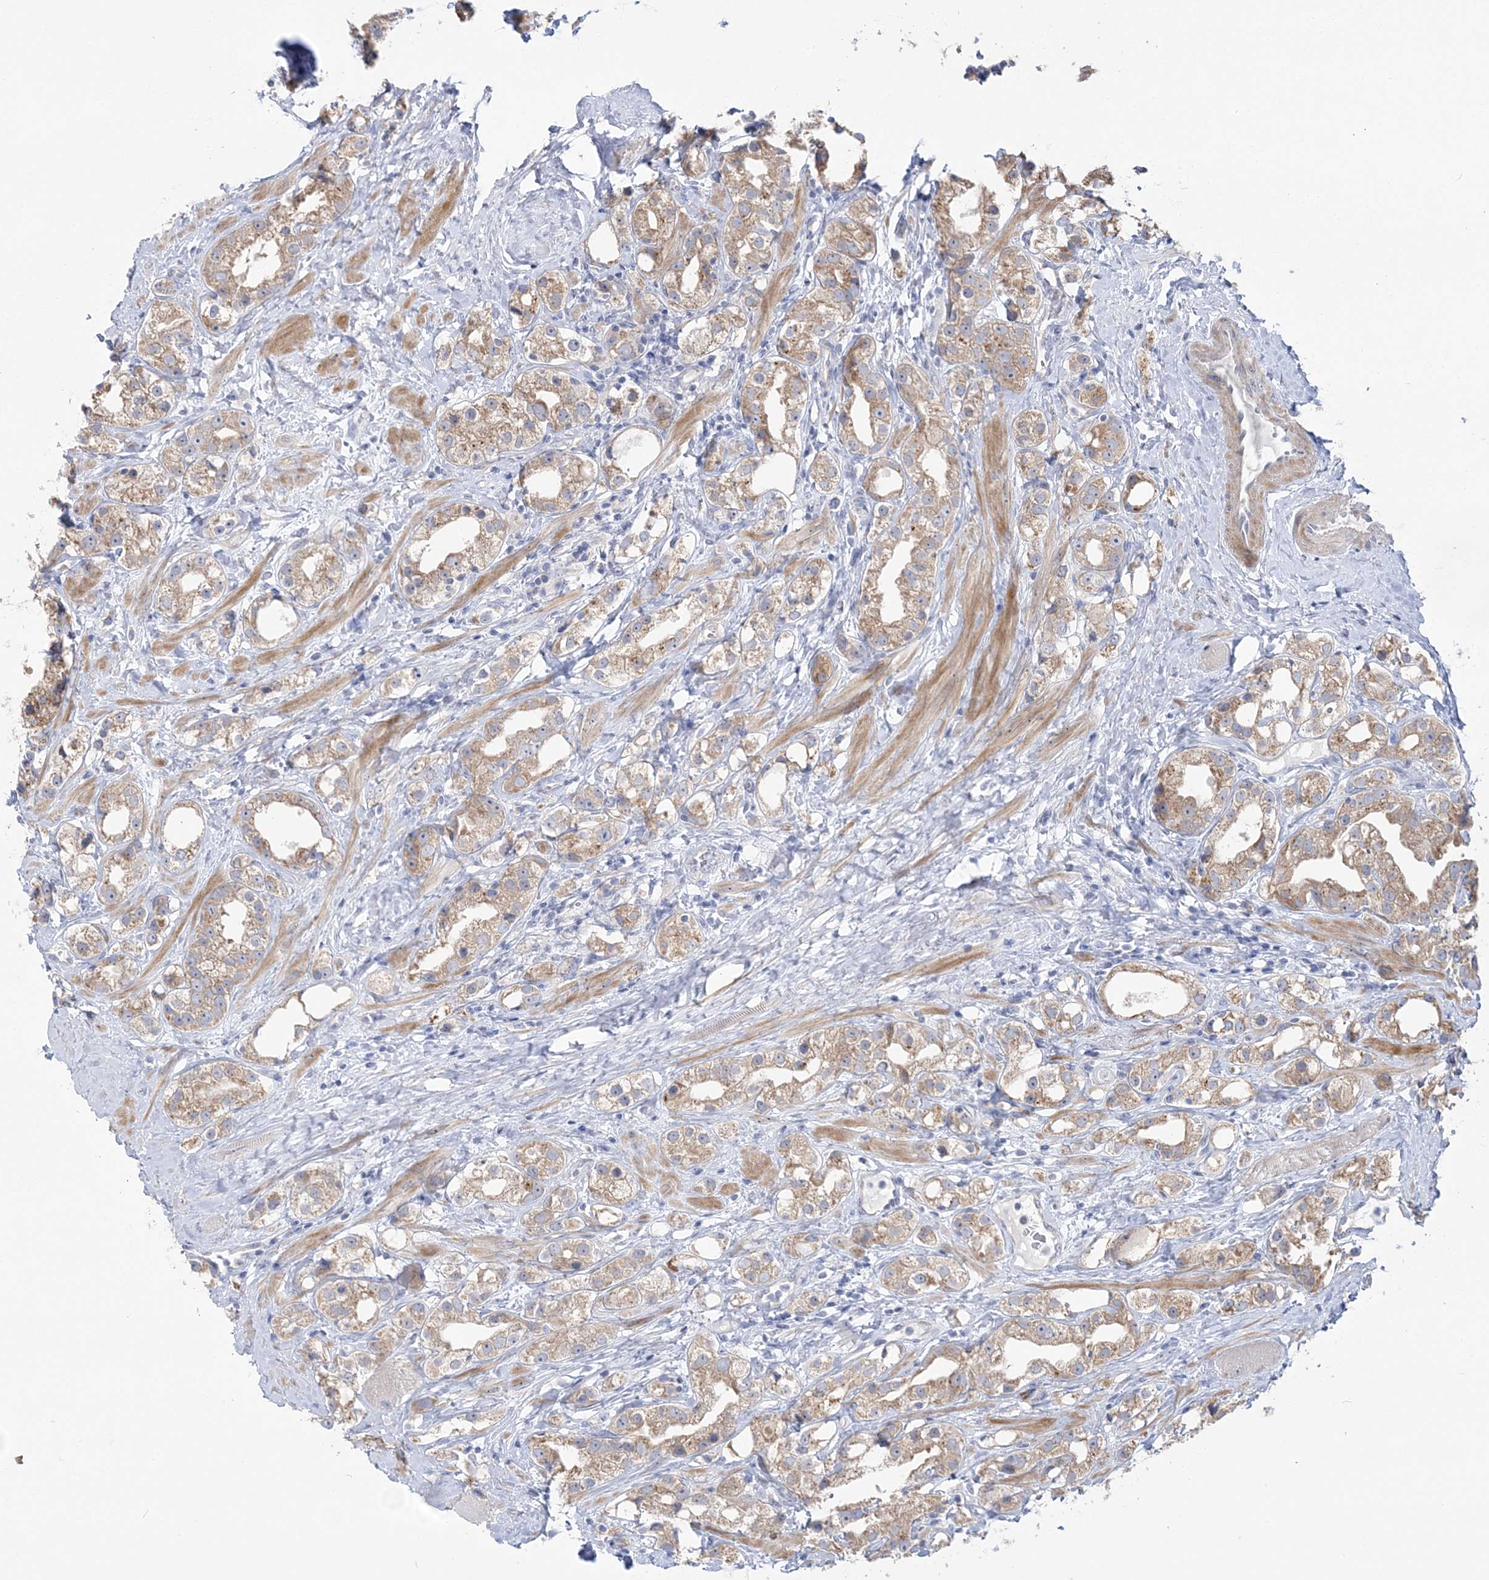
{"staining": {"intensity": "moderate", "quantity": ">75%", "location": "cytoplasmic/membranous"}, "tissue": "prostate cancer", "cell_type": "Tumor cells", "image_type": "cancer", "snomed": [{"axis": "morphology", "description": "Adenocarcinoma, NOS"}, {"axis": "topography", "description": "Prostate"}], "caption": "Brown immunohistochemical staining in human prostate cancer (adenocarcinoma) reveals moderate cytoplasmic/membranous staining in about >75% of tumor cells. (Stains: DAB (3,3'-diaminobenzidine) in brown, nuclei in blue, Microscopy: brightfield microscopy at high magnification).", "gene": "MMADHC", "patient": {"sex": "male", "age": 79}}